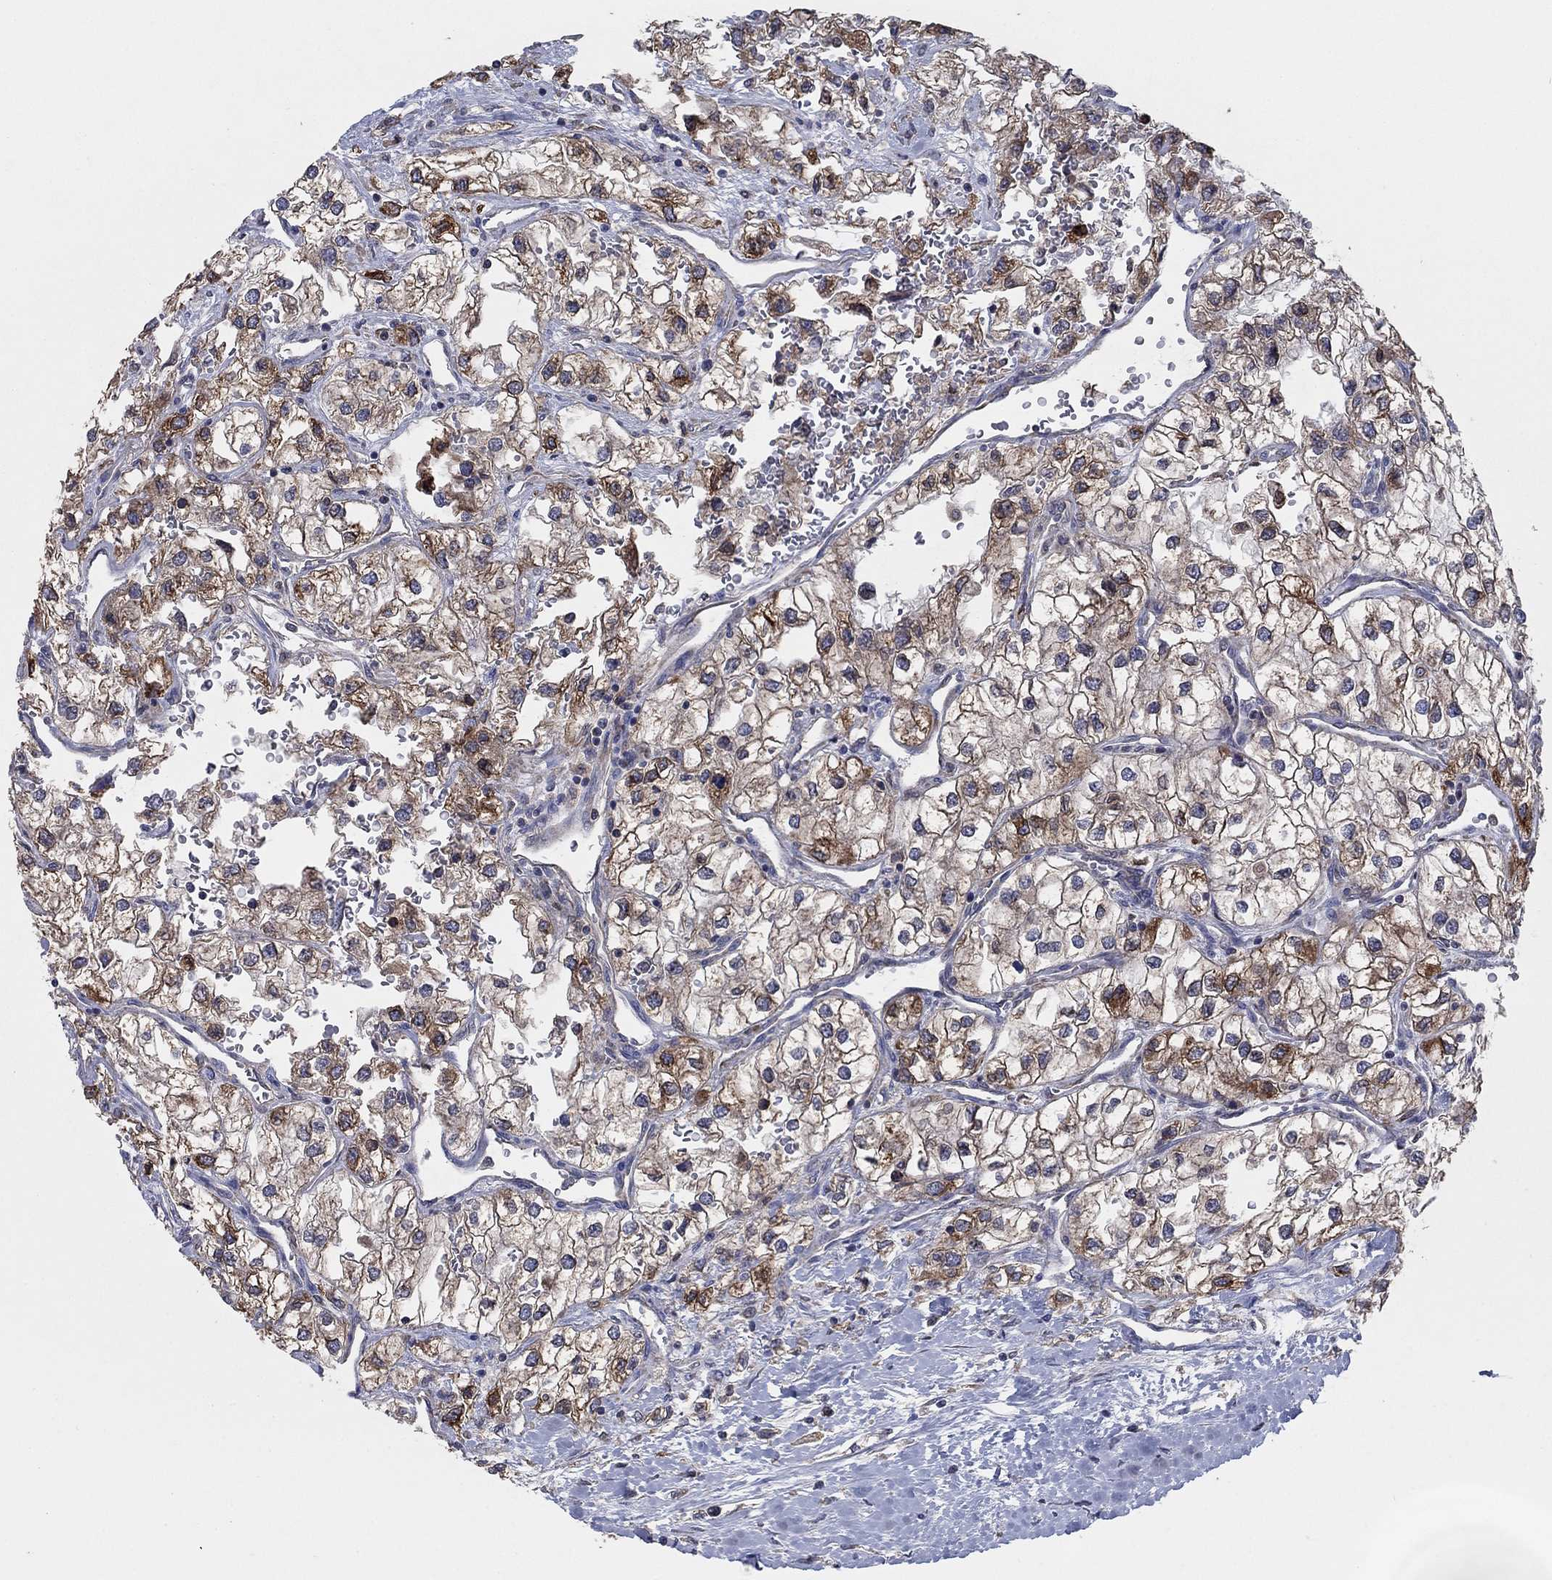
{"staining": {"intensity": "strong", "quantity": "25%-75%", "location": "cytoplasmic/membranous"}, "tissue": "renal cancer", "cell_type": "Tumor cells", "image_type": "cancer", "snomed": [{"axis": "morphology", "description": "Adenocarcinoma, NOS"}, {"axis": "topography", "description": "Kidney"}], "caption": "A micrograph showing strong cytoplasmic/membranous positivity in about 25%-75% of tumor cells in adenocarcinoma (renal), as visualized by brown immunohistochemical staining.", "gene": "NCEH1", "patient": {"sex": "male", "age": 59}}